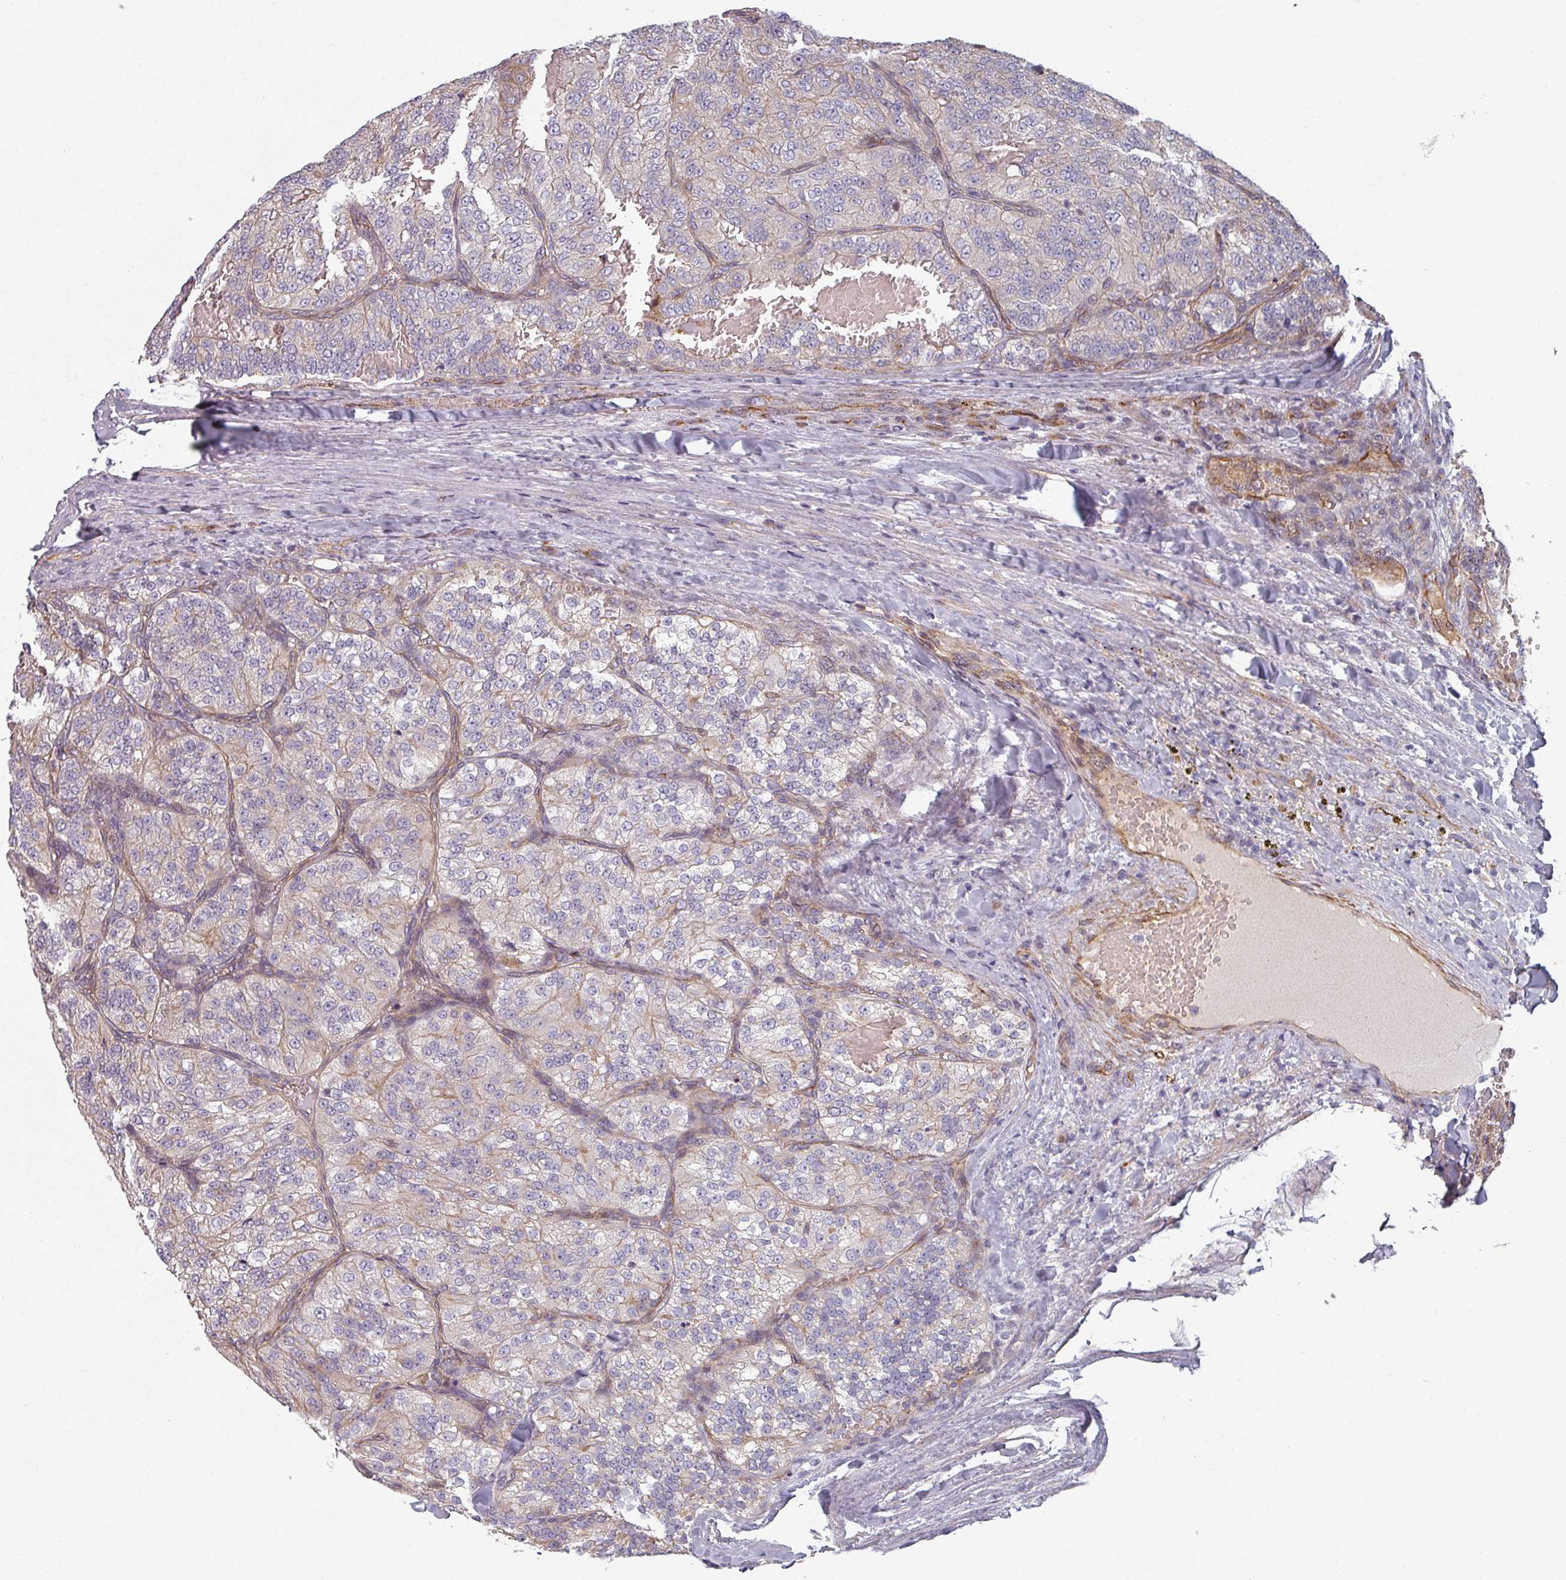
{"staining": {"intensity": "negative", "quantity": "none", "location": "none"}, "tissue": "renal cancer", "cell_type": "Tumor cells", "image_type": "cancer", "snomed": [{"axis": "morphology", "description": "Adenocarcinoma, NOS"}, {"axis": "topography", "description": "Kidney"}], "caption": "This is an IHC micrograph of renal cancer (adenocarcinoma). There is no expression in tumor cells.", "gene": "C4BPB", "patient": {"sex": "female", "age": 63}}